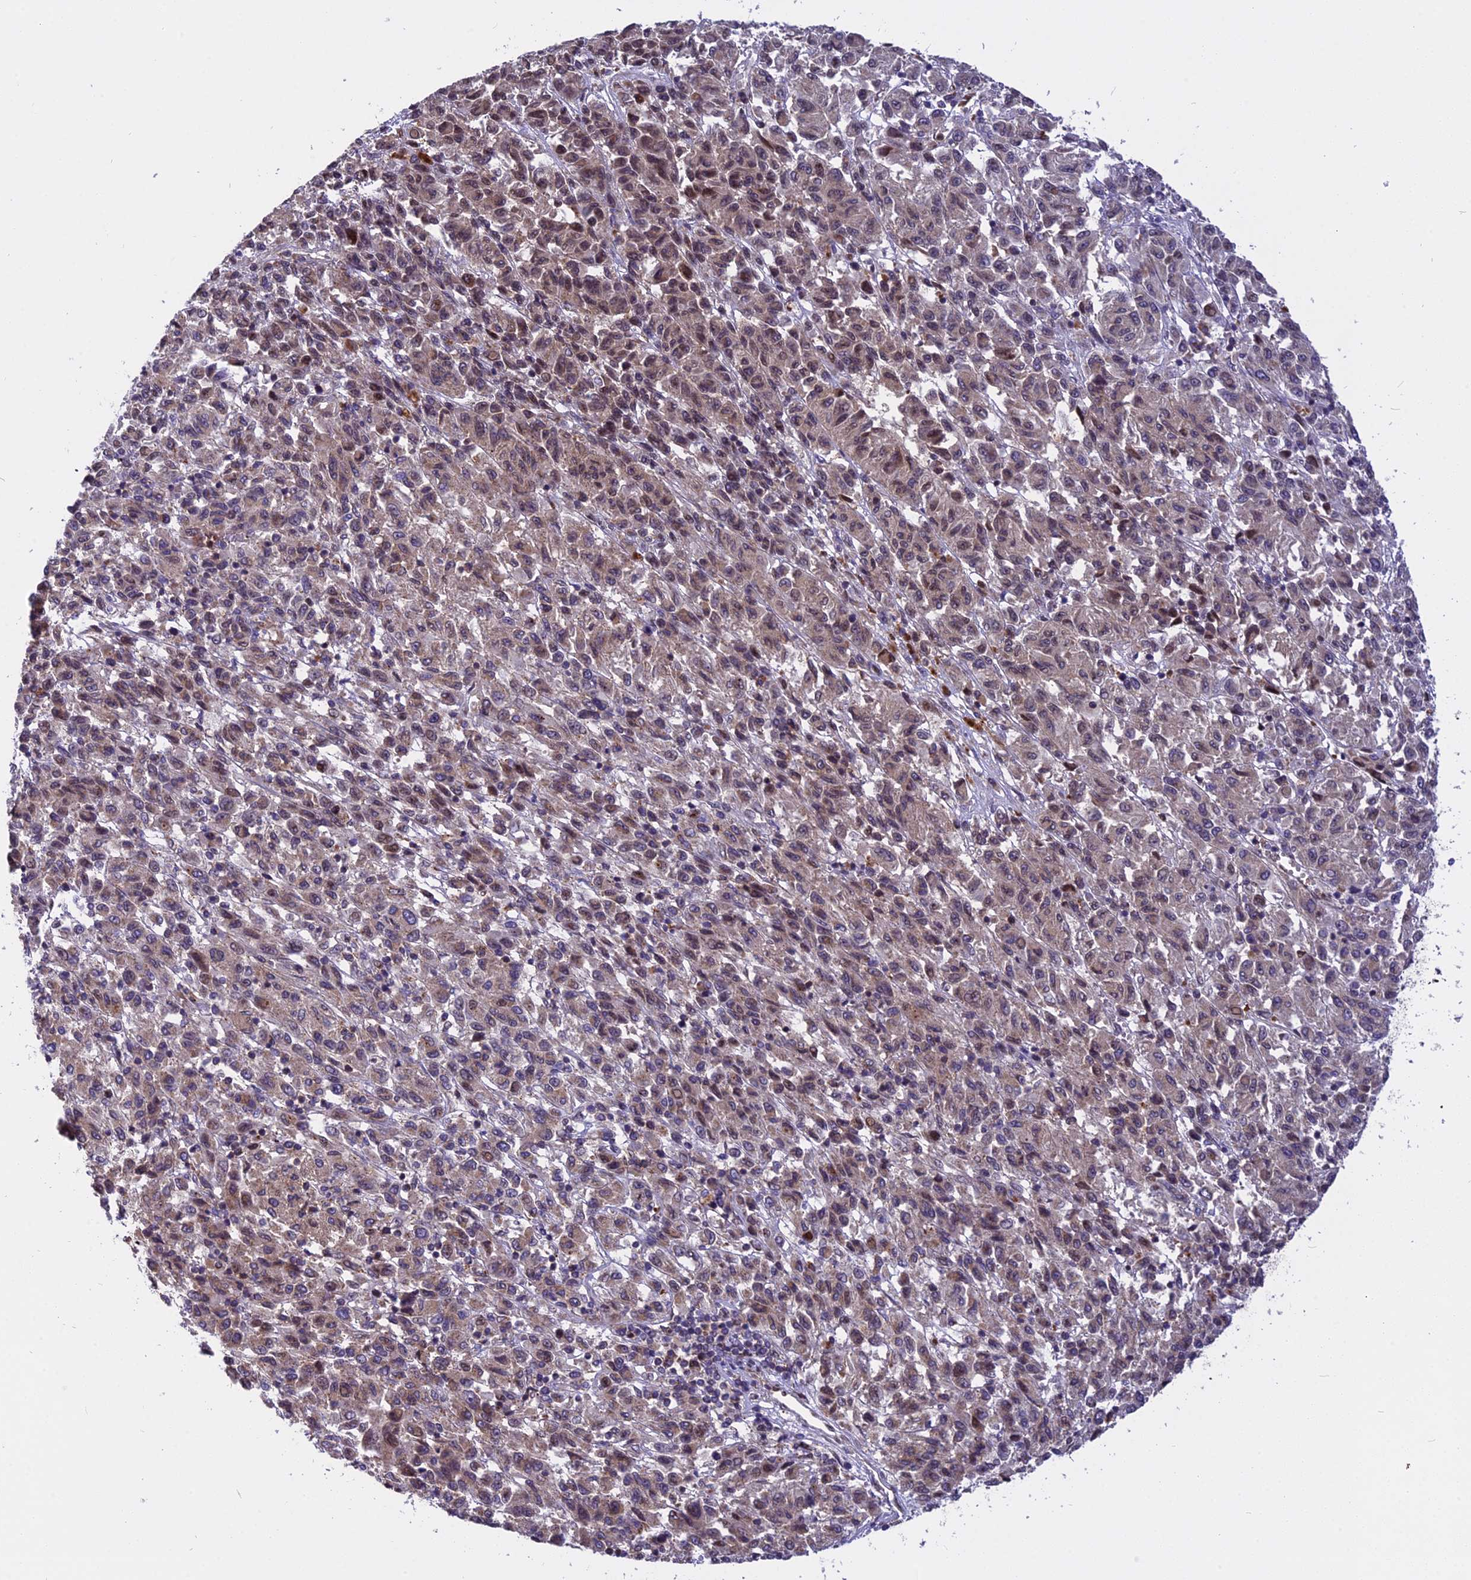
{"staining": {"intensity": "moderate", "quantity": ">75%", "location": "nuclear"}, "tissue": "melanoma", "cell_type": "Tumor cells", "image_type": "cancer", "snomed": [{"axis": "morphology", "description": "Malignant melanoma, Metastatic site"}, {"axis": "topography", "description": "Lung"}], "caption": "Melanoma stained for a protein (brown) reveals moderate nuclear positive positivity in approximately >75% of tumor cells.", "gene": "CHMP2A", "patient": {"sex": "male", "age": 64}}